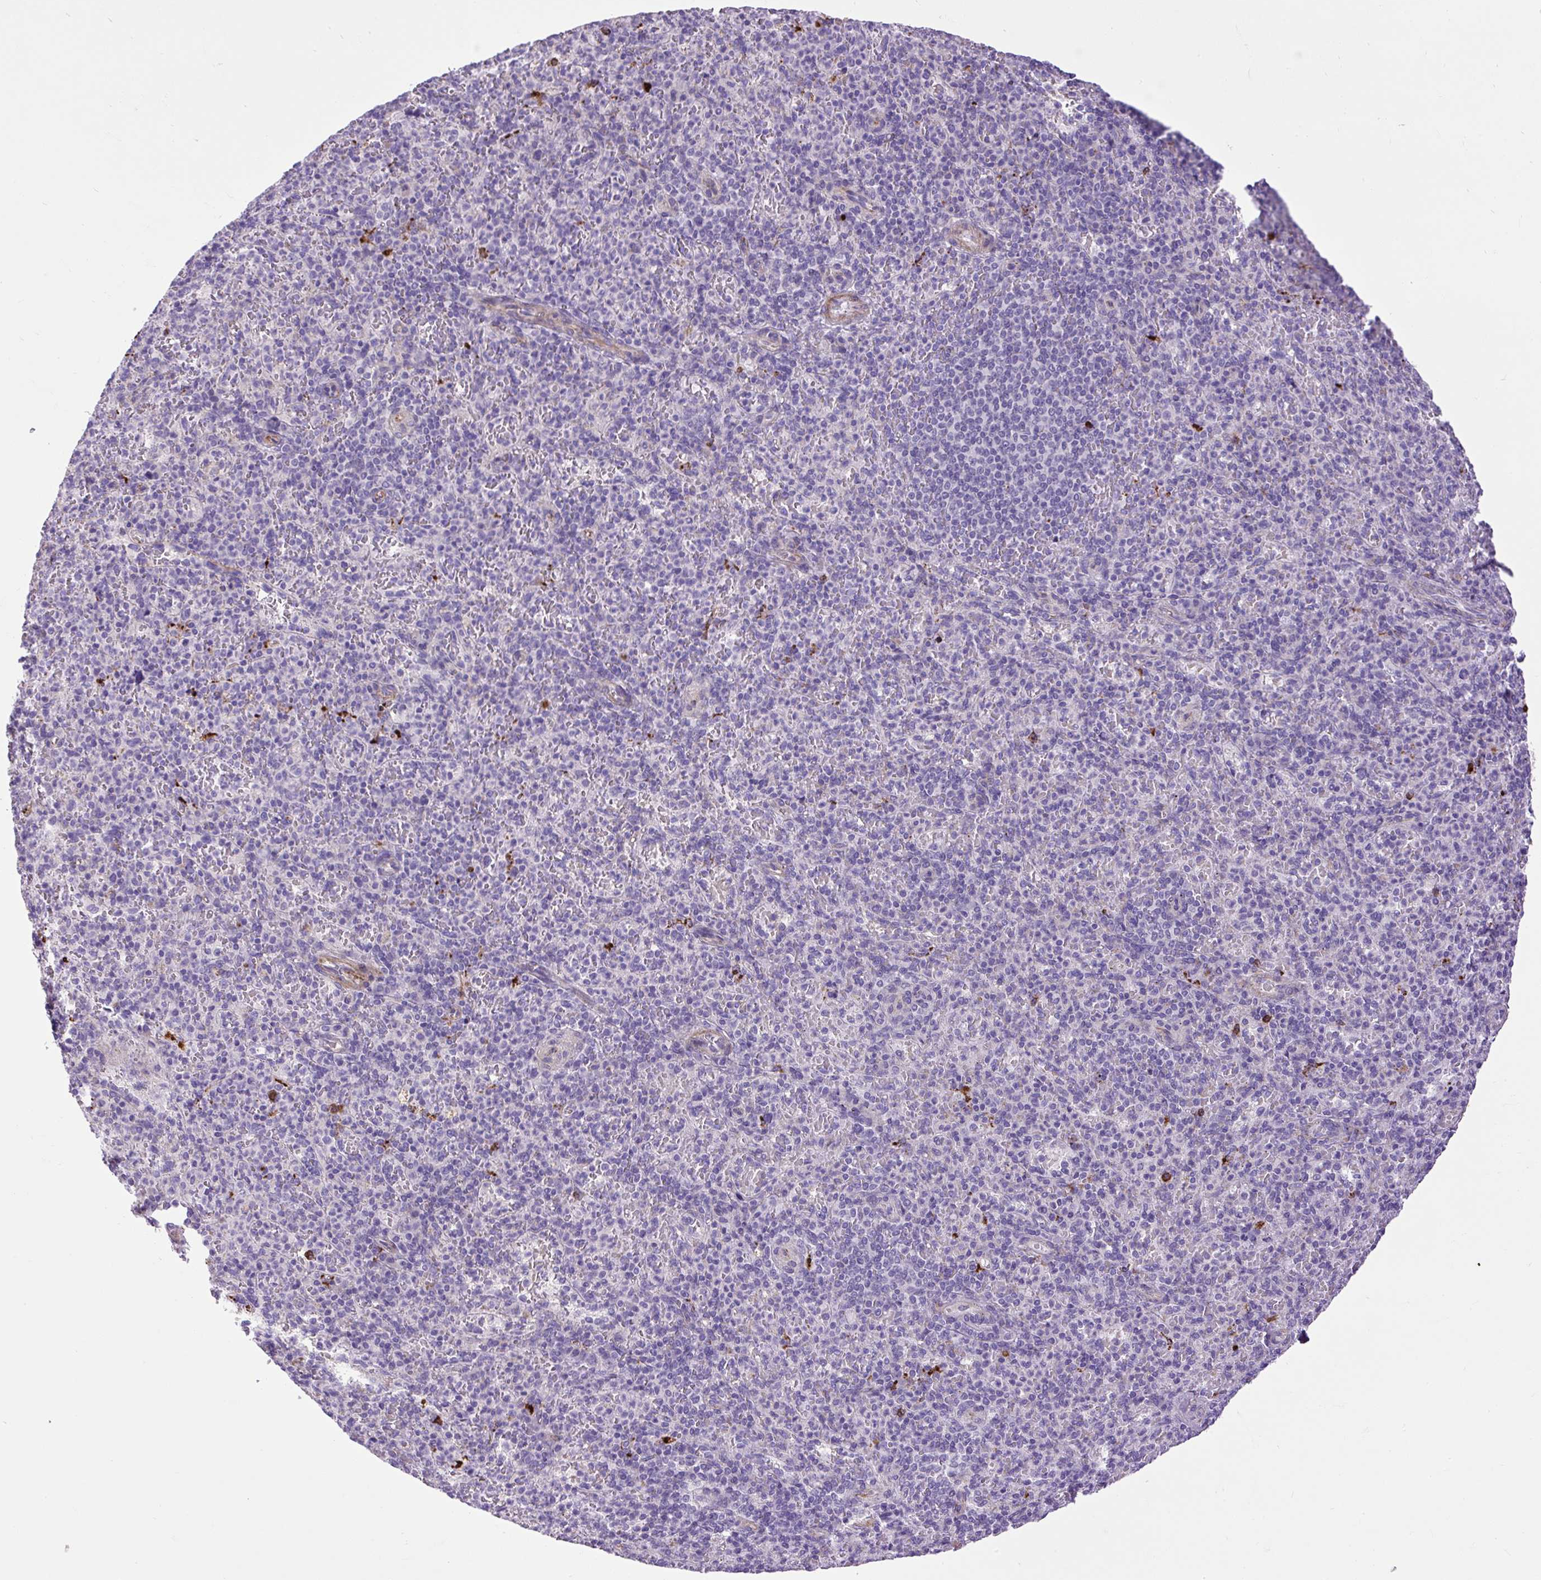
{"staining": {"intensity": "negative", "quantity": "none", "location": "none"}, "tissue": "spleen", "cell_type": "Cells in red pulp", "image_type": "normal", "snomed": [{"axis": "morphology", "description": "Normal tissue, NOS"}, {"axis": "topography", "description": "Spleen"}], "caption": "DAB immunohistochemical staining of benign human spleen exhibits no significant staining in cells in red pulp. The staining was performed using DAB (3,3'-diaminobenzidine) to visualize the protein expression in brown, while the nuclei were stained in blue with hematoxylin (Magnification: 20x).", "gene": "VWA7", "patient": {"sex": "female", "age": 74}}